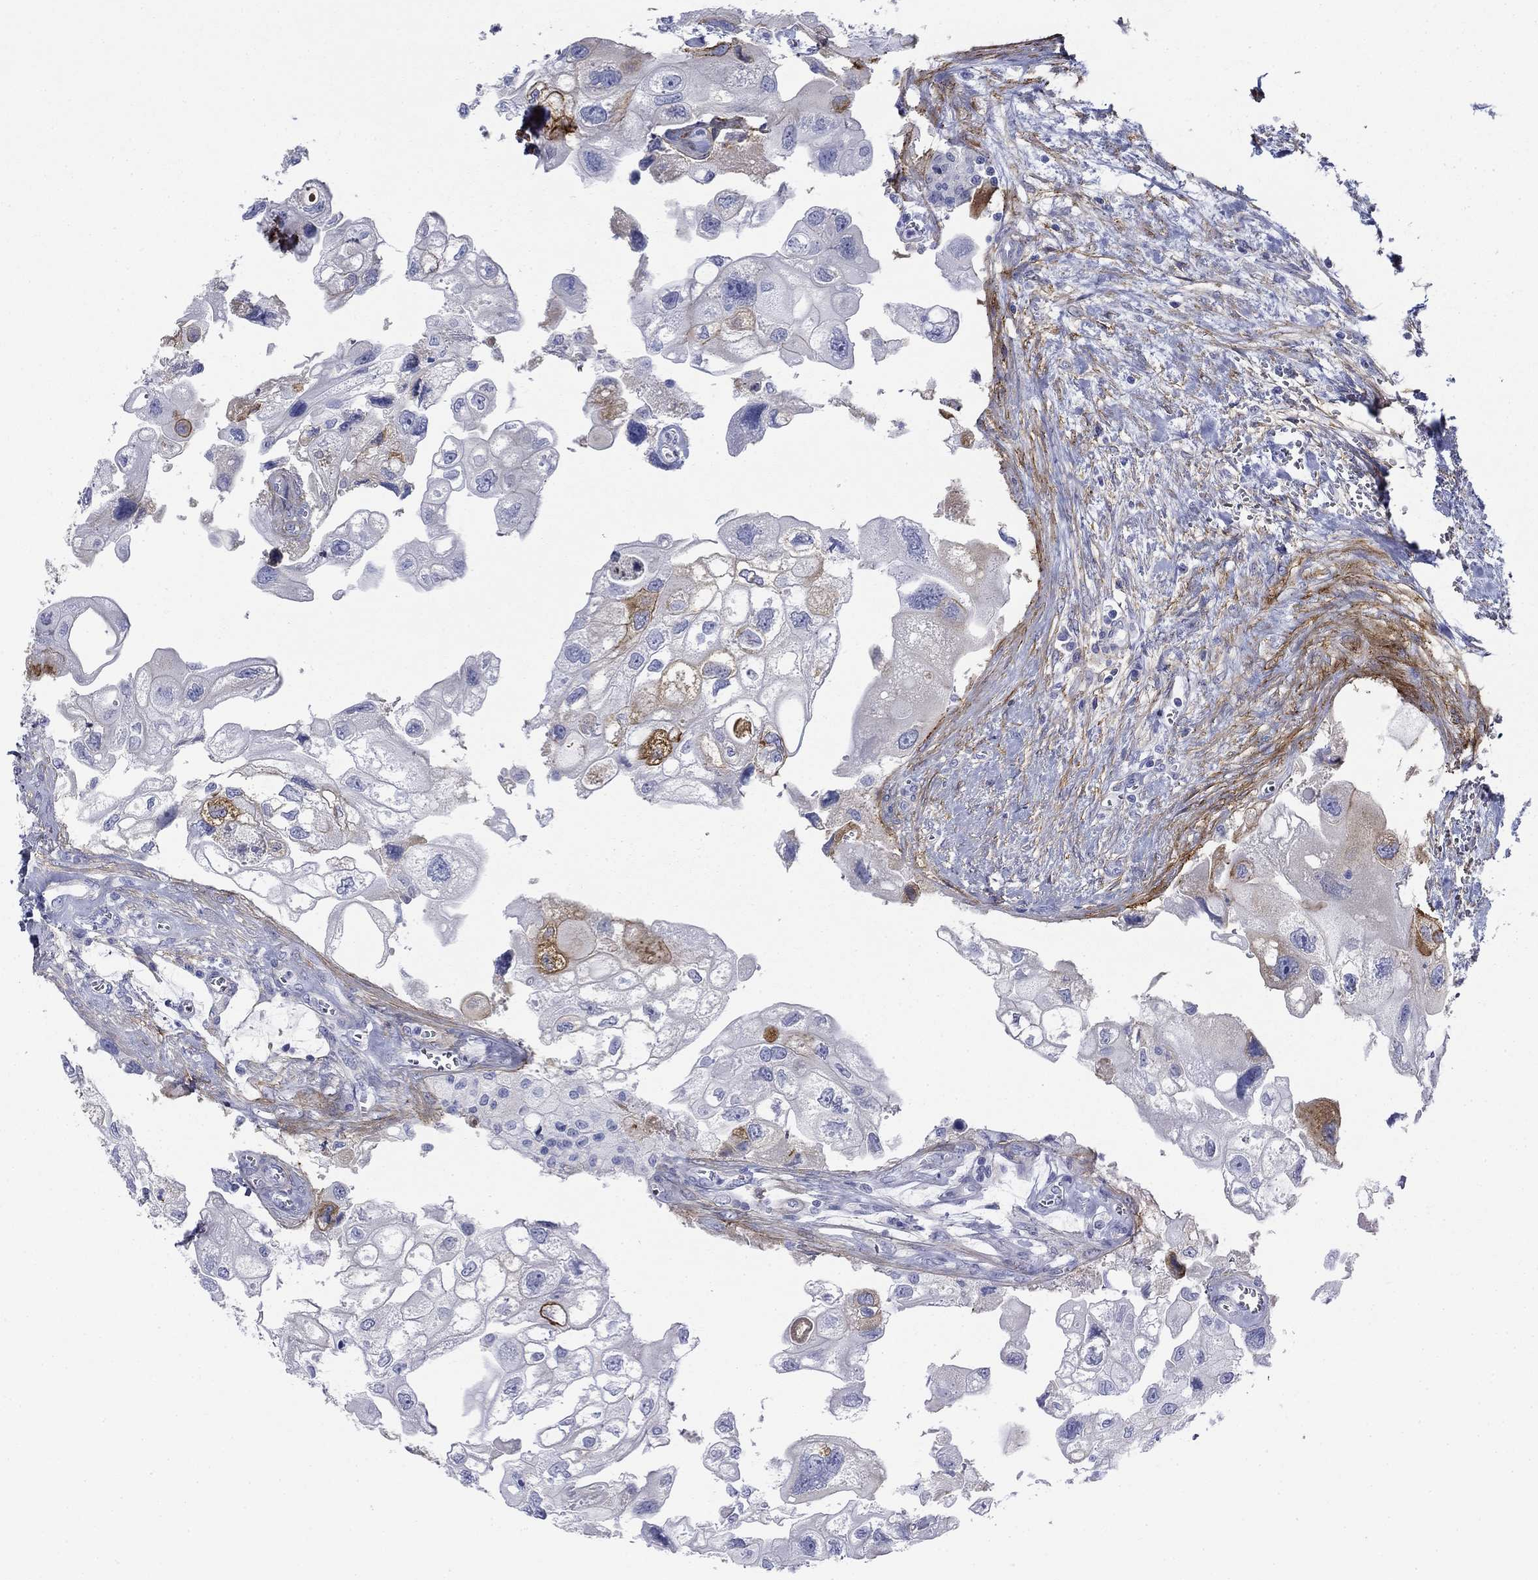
{"staining": {"intensity": "strong", "quantity": "<25%", "location": "cytoplasmic/membranous"}, "tissue": "urothelial cancer", "cell_type": "Tumor cells", "image_type": "cancer", "snomed": [{"axis": "morphology", "description": "Urothelial carcinoma, High grade"}, {"axis": "topography", "description": "Urinary bladder"}], "caption": "Urothelial carcinoma (high-grade) was stained to show a protein in brown. There is medium levels of strong cytoplasmic/membranous staining in approximately <25% of tumor cells. Nuclei are stained in blue.", "gene": "GPC1", "patient": {"sex": "male", "age": 59}}